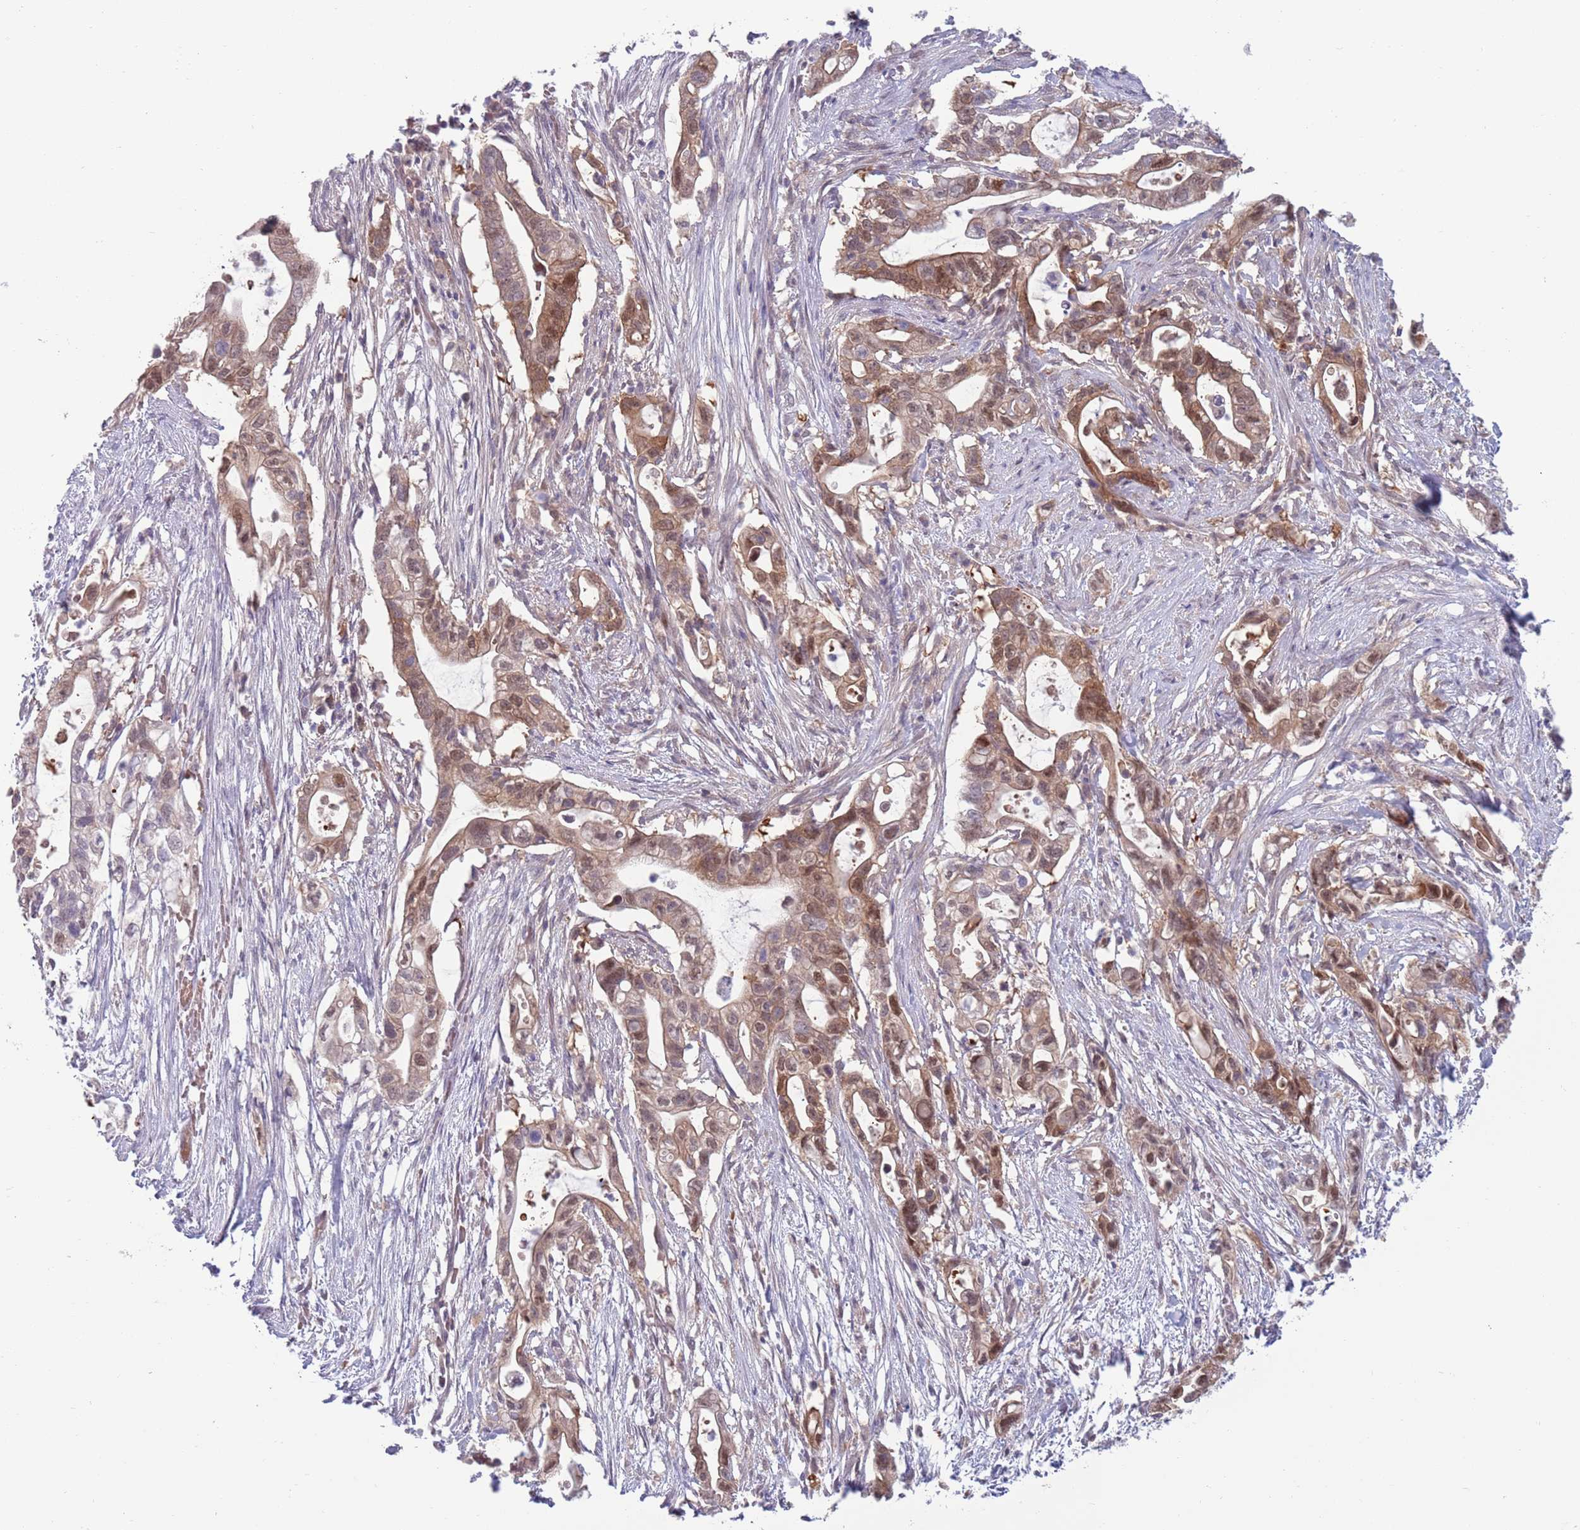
{"staining": {"intensity": "weak", "quantity": ">75%", "location": "cytoplasmic/membranous,nuclear"}, "tissue": "pancreatic cancer", "cell_type": "Tumor cells", "image_type": "cancer", "snomed": [{"axis": "morphology", "description": "Adenocarcinoma, NOS"}, {"axis": "topography", "description": "Pancreas"}], "caption": "Pancreatic adenocarcinoma stained with DAB immunohistochemistry displays low levels of weak cytoplasmic/membranous and nuclear positivity in about >75% of tumor cells. Using DAB (3,3'-diaminobenzidine) (brown) and hematoxylin (blue) stains, captured at high magnification using brightfield microscopy.", "gene": "CLNS1A", "patient": {"sex": "female", "age": 72}}